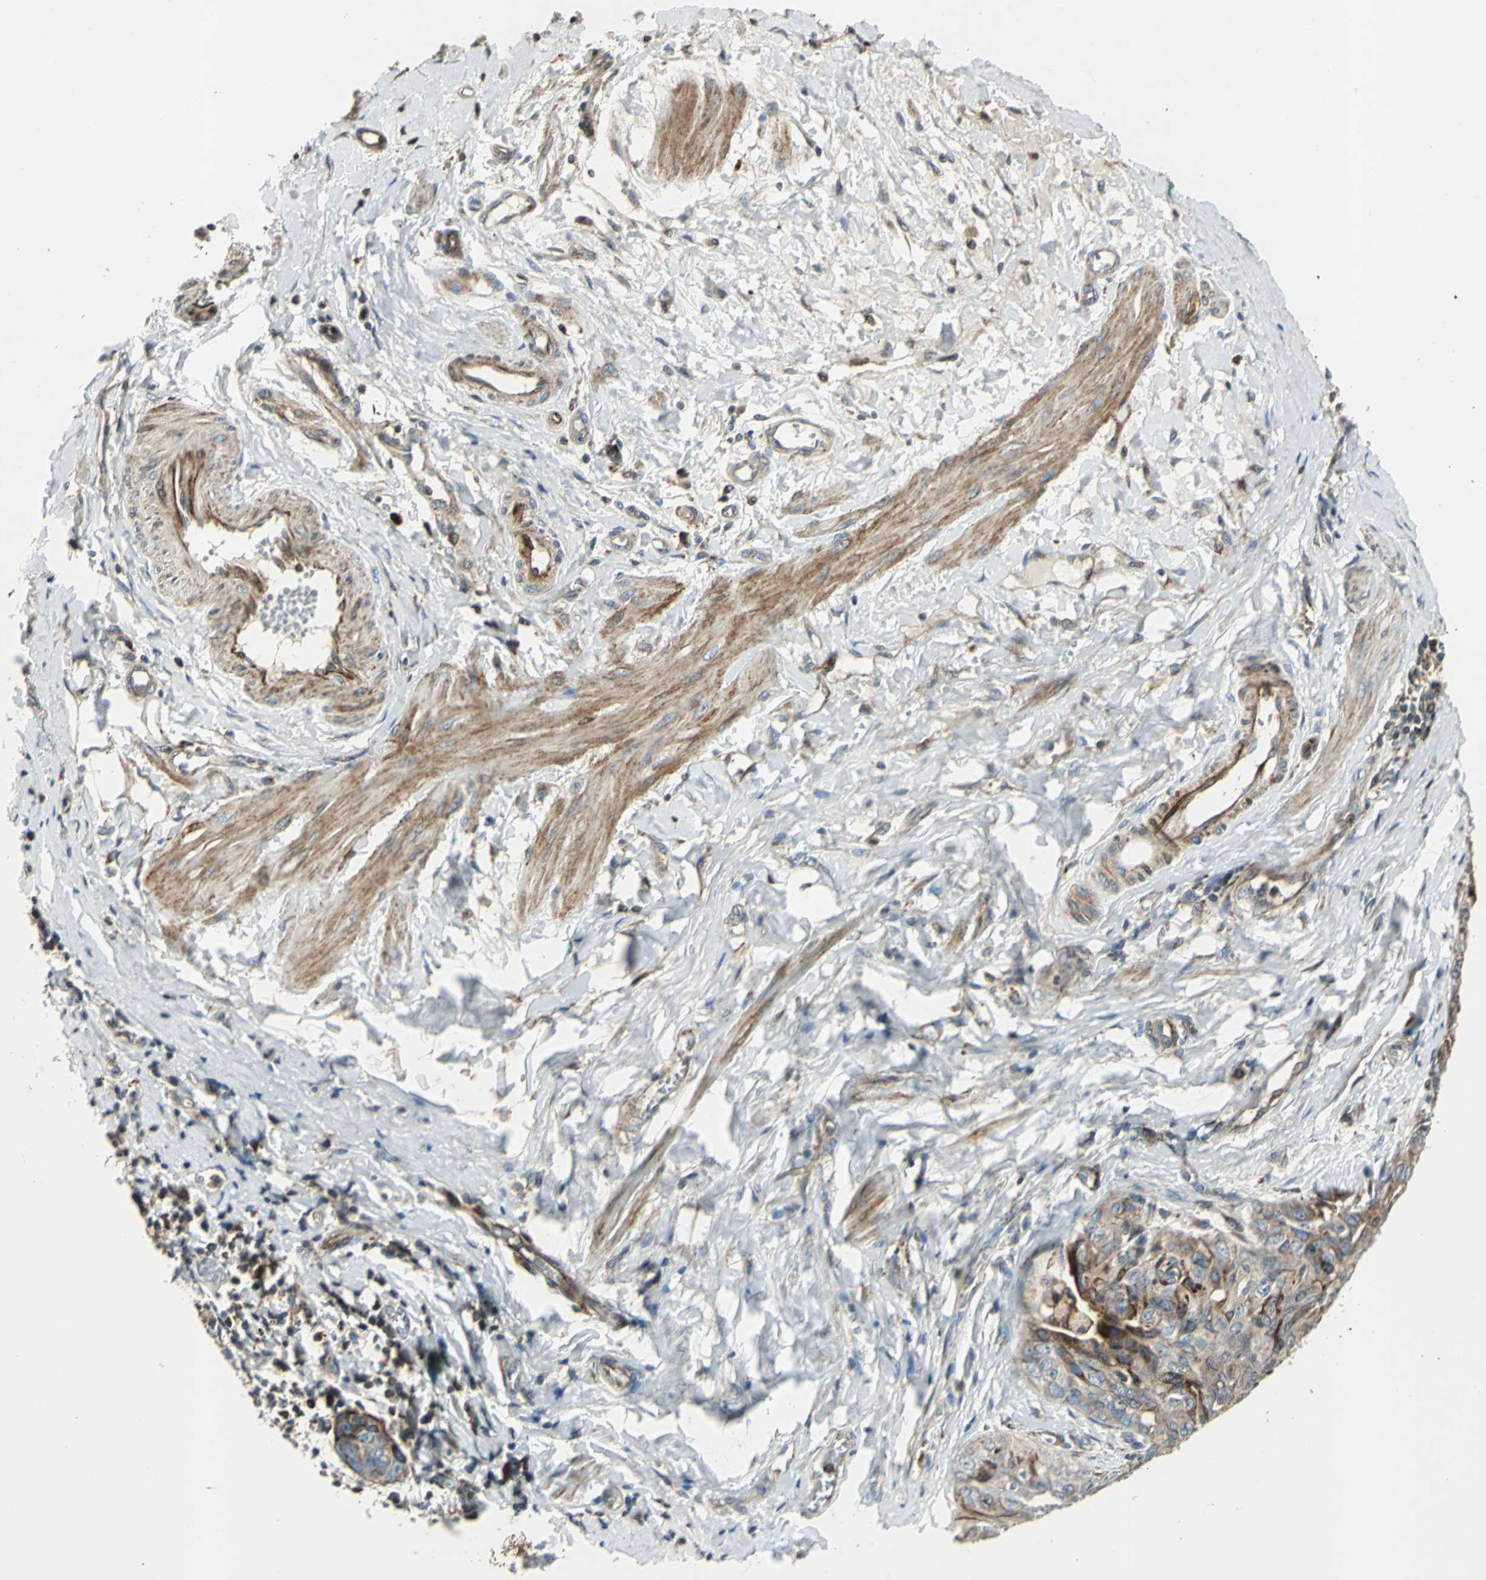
{"staining": {"intensity": "moderate", "quantity": "25%-75%", "location": "cytoplasmic/membranous"}, "tissue": "ovarian cancer", "cell_type": "Tumor cells", "image_type": "cancer", "snomed": [{"axis": "morphology", "description": "Carcinoma, endometroid"}, {"axis": "topography", "description": "Ovary"}], "caption": "A brown stain labels moderate cytoplasmic/membranous expression of a protein in human endometroid carcinoma (ovarian) tumor cells. (Stains: DAB in brown, nuclei in blue, Microscopy: brightfield microscopy at high magnification).", "gene": "HTATIP2", "patient": {"sex": "female", "age": 60}}